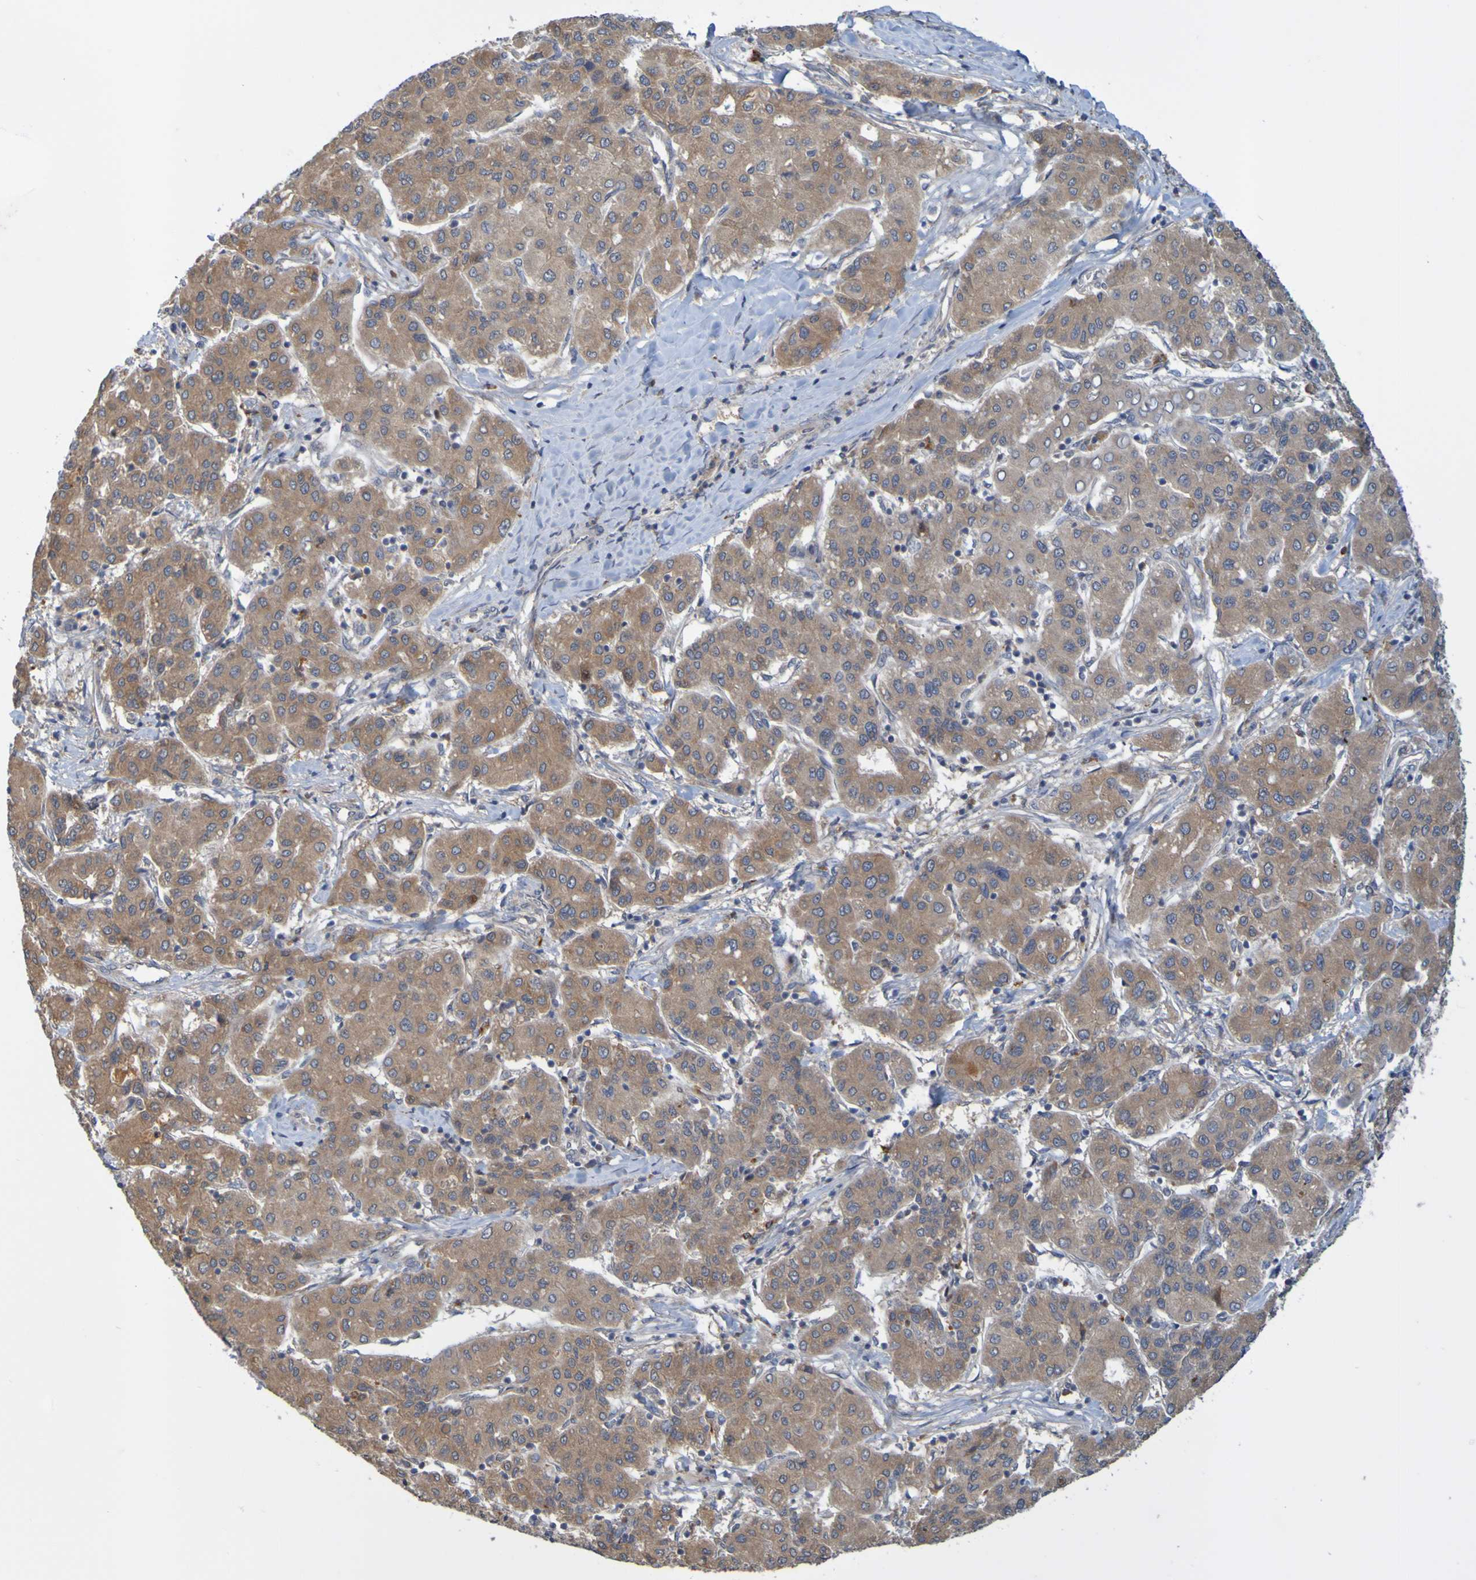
{"staining": {"intensity": "moderate", "quantity": ">75%", "location": "cytoplasmic/membranous"}, "tissue": "liver cancer", "cell_type": "Tumor cells", "image_type": "cancer", "snomed": [{"axis": "morphology", "description": "Carcinoma, Hepatocellular, NOS"}, {"axis": "topography", "description": "Liver"}], "caption": "Liver hepatocellular carcinoma tissue displays moderate cytoplasmic/membranous positivity in approximately >75% of tumor cells, visualized by immunohistochemistry. The staining was performed using DAB (3,3'-diaminobenzidine), with brown indicating positive protein expression. Nuclei are stained blue with hematoxylin.", "gene": "NAV2", "patient": {"sex": "male", "age": 65}}